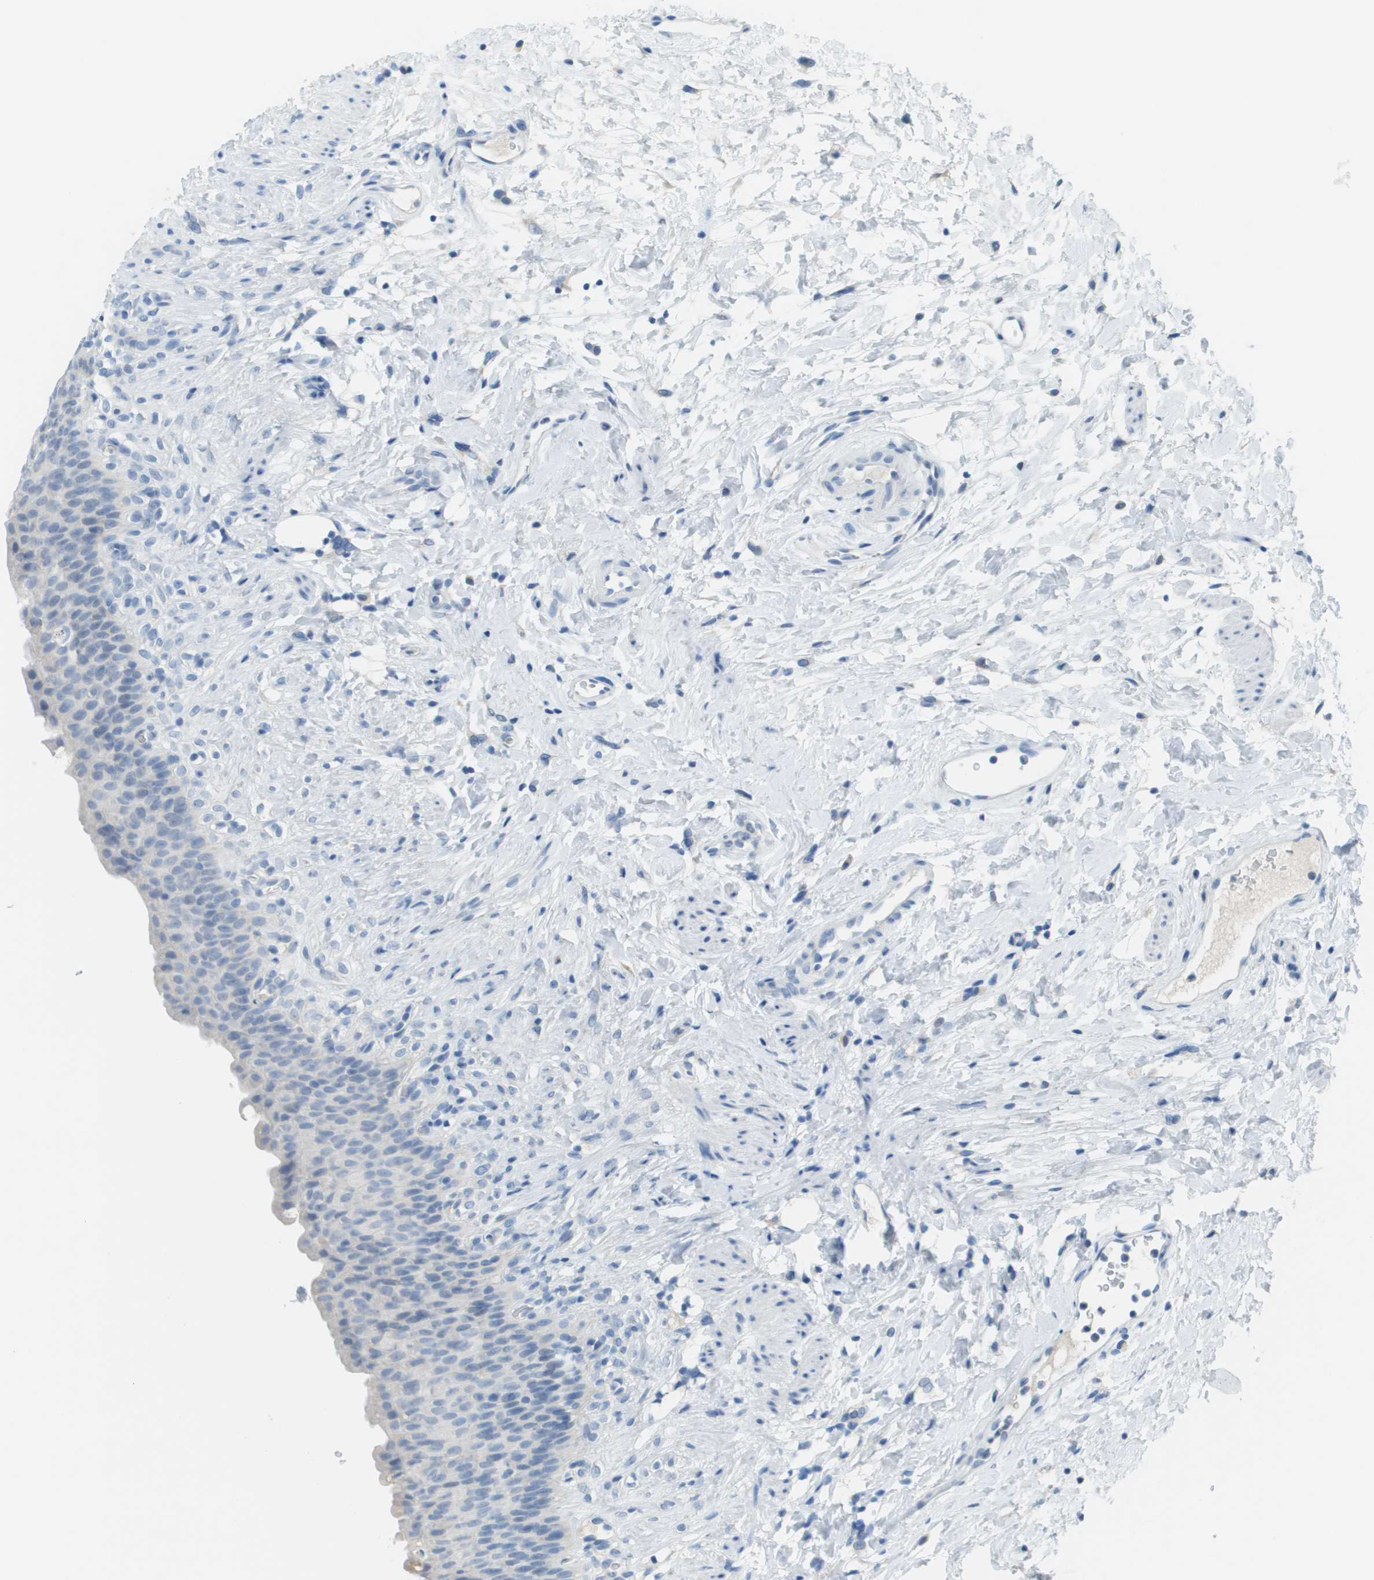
{"staining": {"intensity": "negative", "quantity": "none", "location": "none"}, "tissue": "urinary bladder", "cell_type": "Urothelial cells", "image_type": "normal", "snomed": [{"axis": "morphology", "description": "Normal tissue, NOS"}, {"axis": "topography", "description": "Urinary bladder"}], "caption": "Immunohistochemical staining of unremarkable urinary bladder exhibits no significant expression in urothelial cells. Nuclei are stained in blue.", "gene": "PTGDR2", "patient": {"sex": "female", "age": 79}}